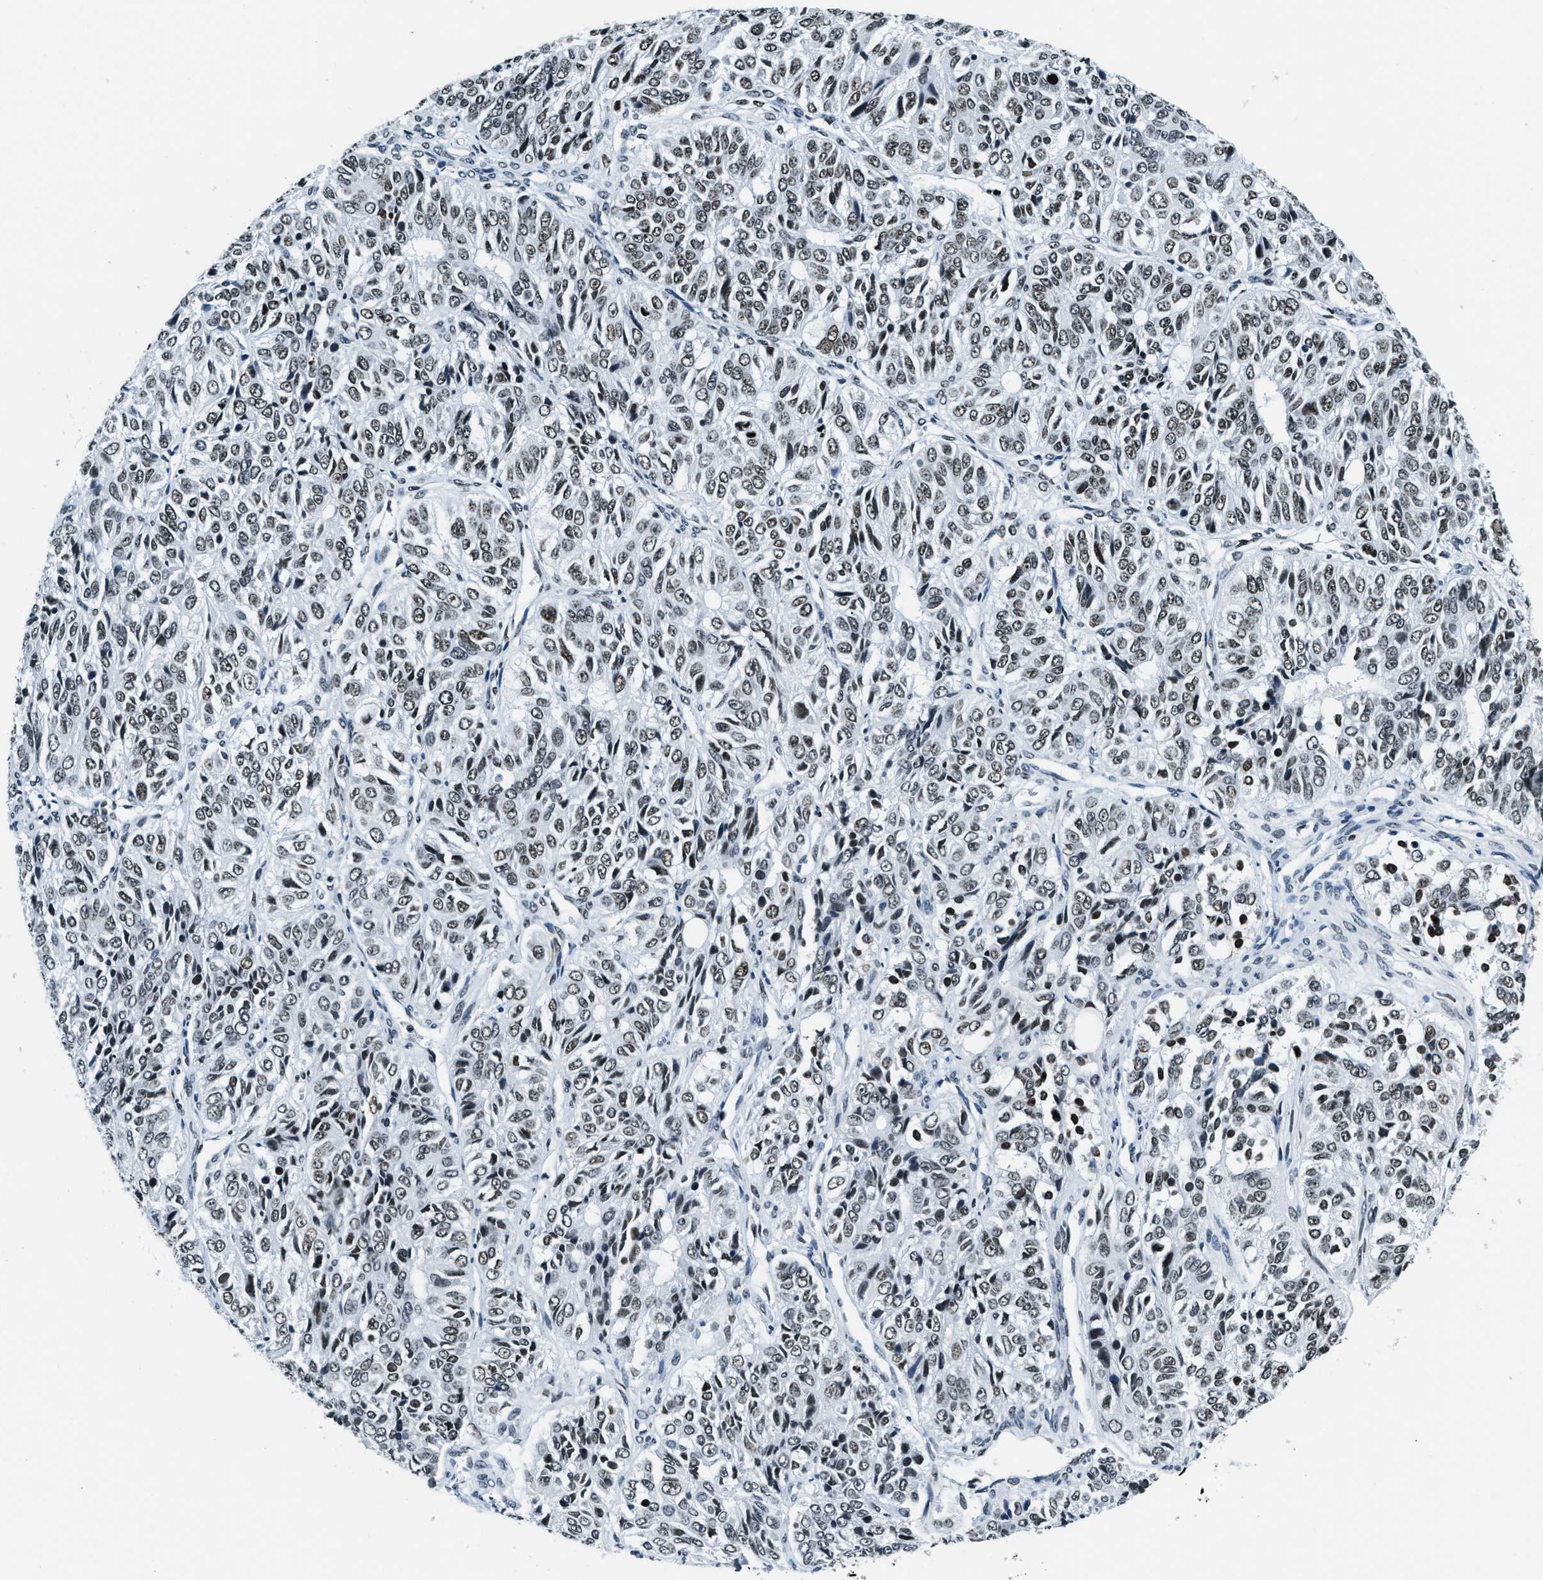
{"staining": {"intensity": "weak", "quantity": "25%-75%", "location": "nuclear"}, "tissue": "ovarian cancer", "cell_type": "Tumor cells", "image_type": "cancer", "snomed": [{"axis": "morphology", "description": "Carcinoma, endometroid"}, {"axis": "topography", "description": "Ovary"}], "caption": "Immunohistochemistry (IHC) histopathology image of neoplastic tissue: human ovarian endometroid carcinoma stained using IHC demonstrates low levels of weak protein expression localized specifically in the nuclear of tumor cells, appearing as a nuclear brown color.", "gene": "TOP1", "patient": {"sex": "female", "age": 51}}